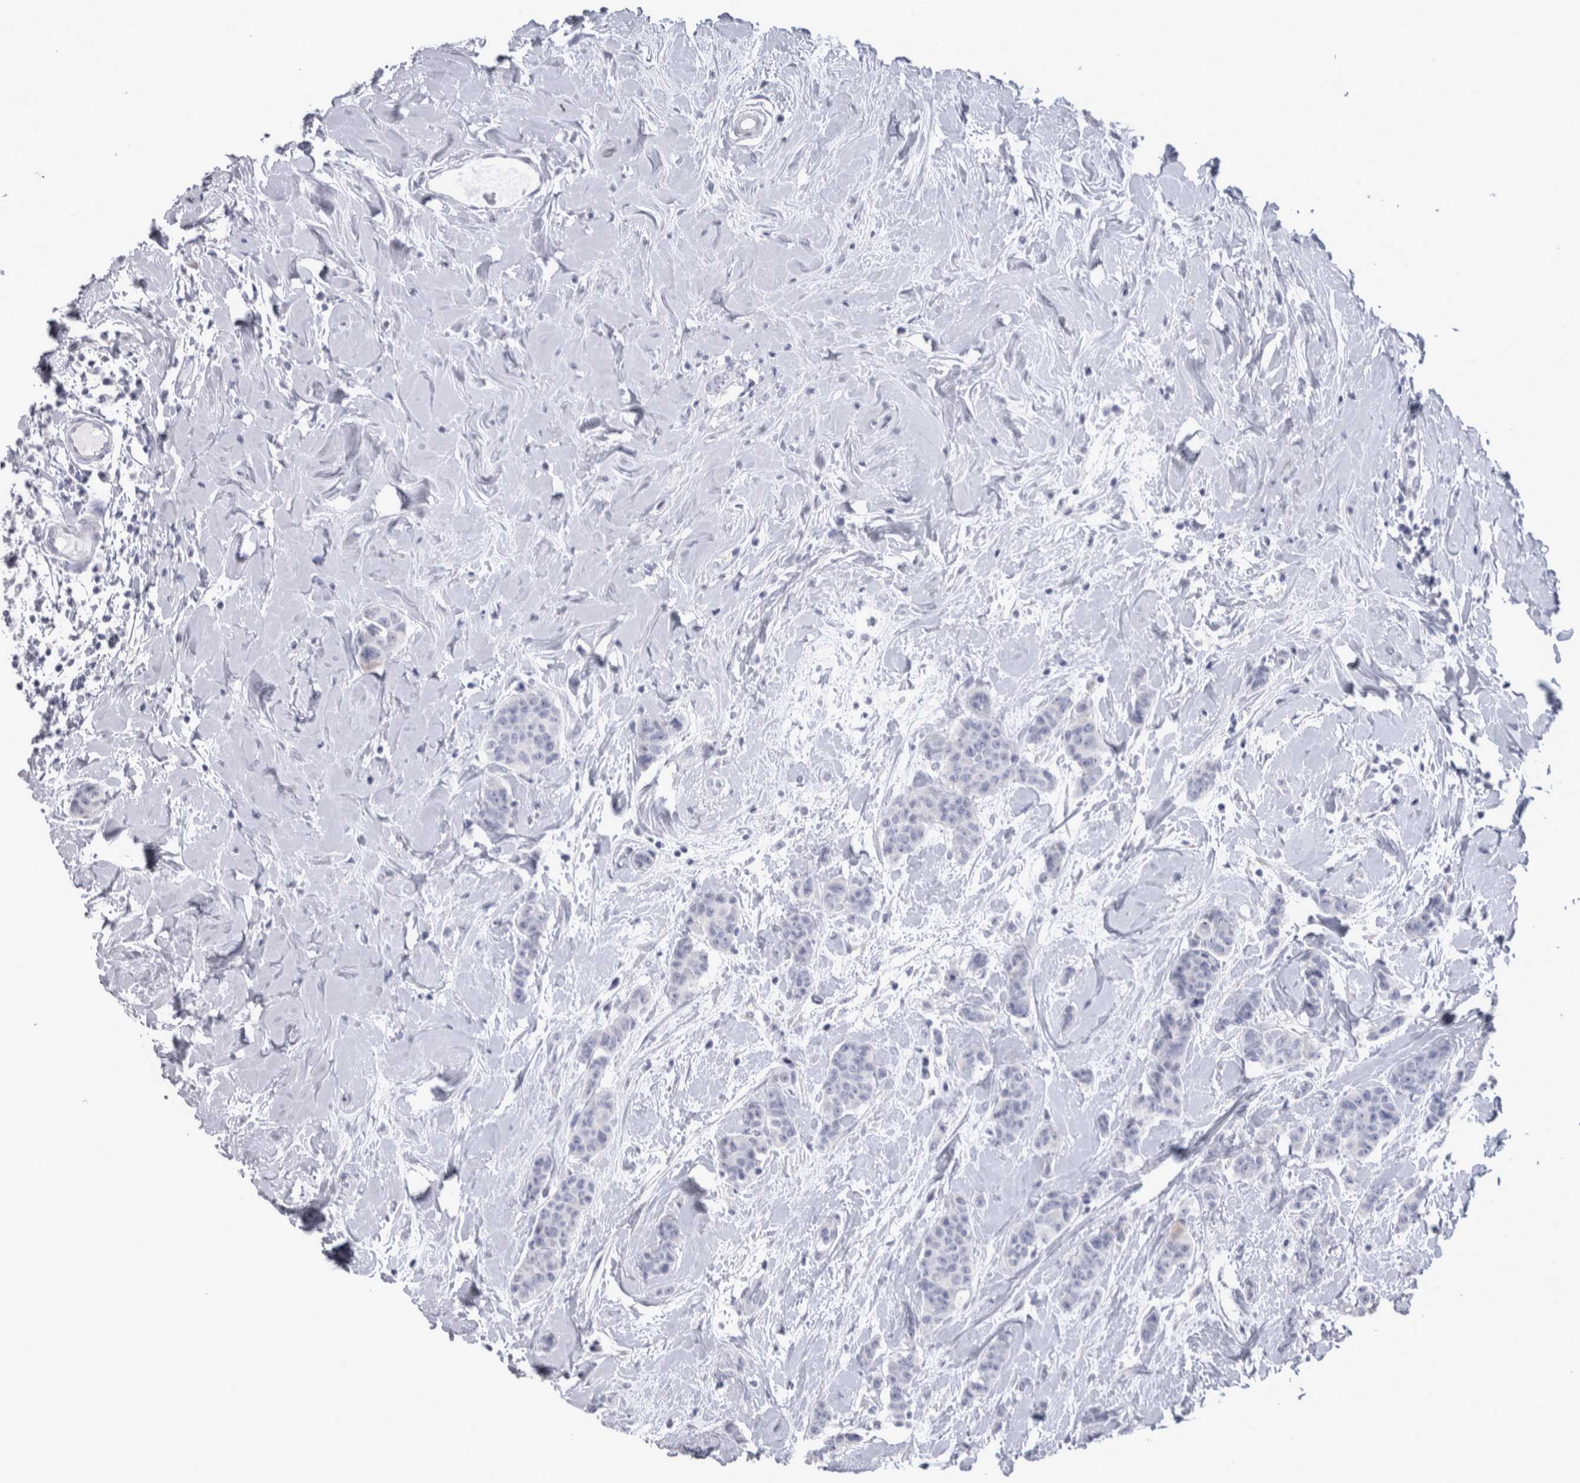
{"staining": {"intensity": "negative", "quantity": "none", "location": "none"}, "tissue": "breast cancer", "cell_type": "Tumor cells", "image_type": "cancer", "snomed": [{"axis": "morphology", "description": "Normal tissue, NOS"}, {"axis": "morphology", "description": "Duct carcinoma"}, {"axis": "topography", "description": "Breast"}], "caption": "The micrograph exhibits no significant staining in tumor cells of intraductal carcinoma (breast).", "gene": "MSMB", "patient": {"sex": "female", "age": 40}}